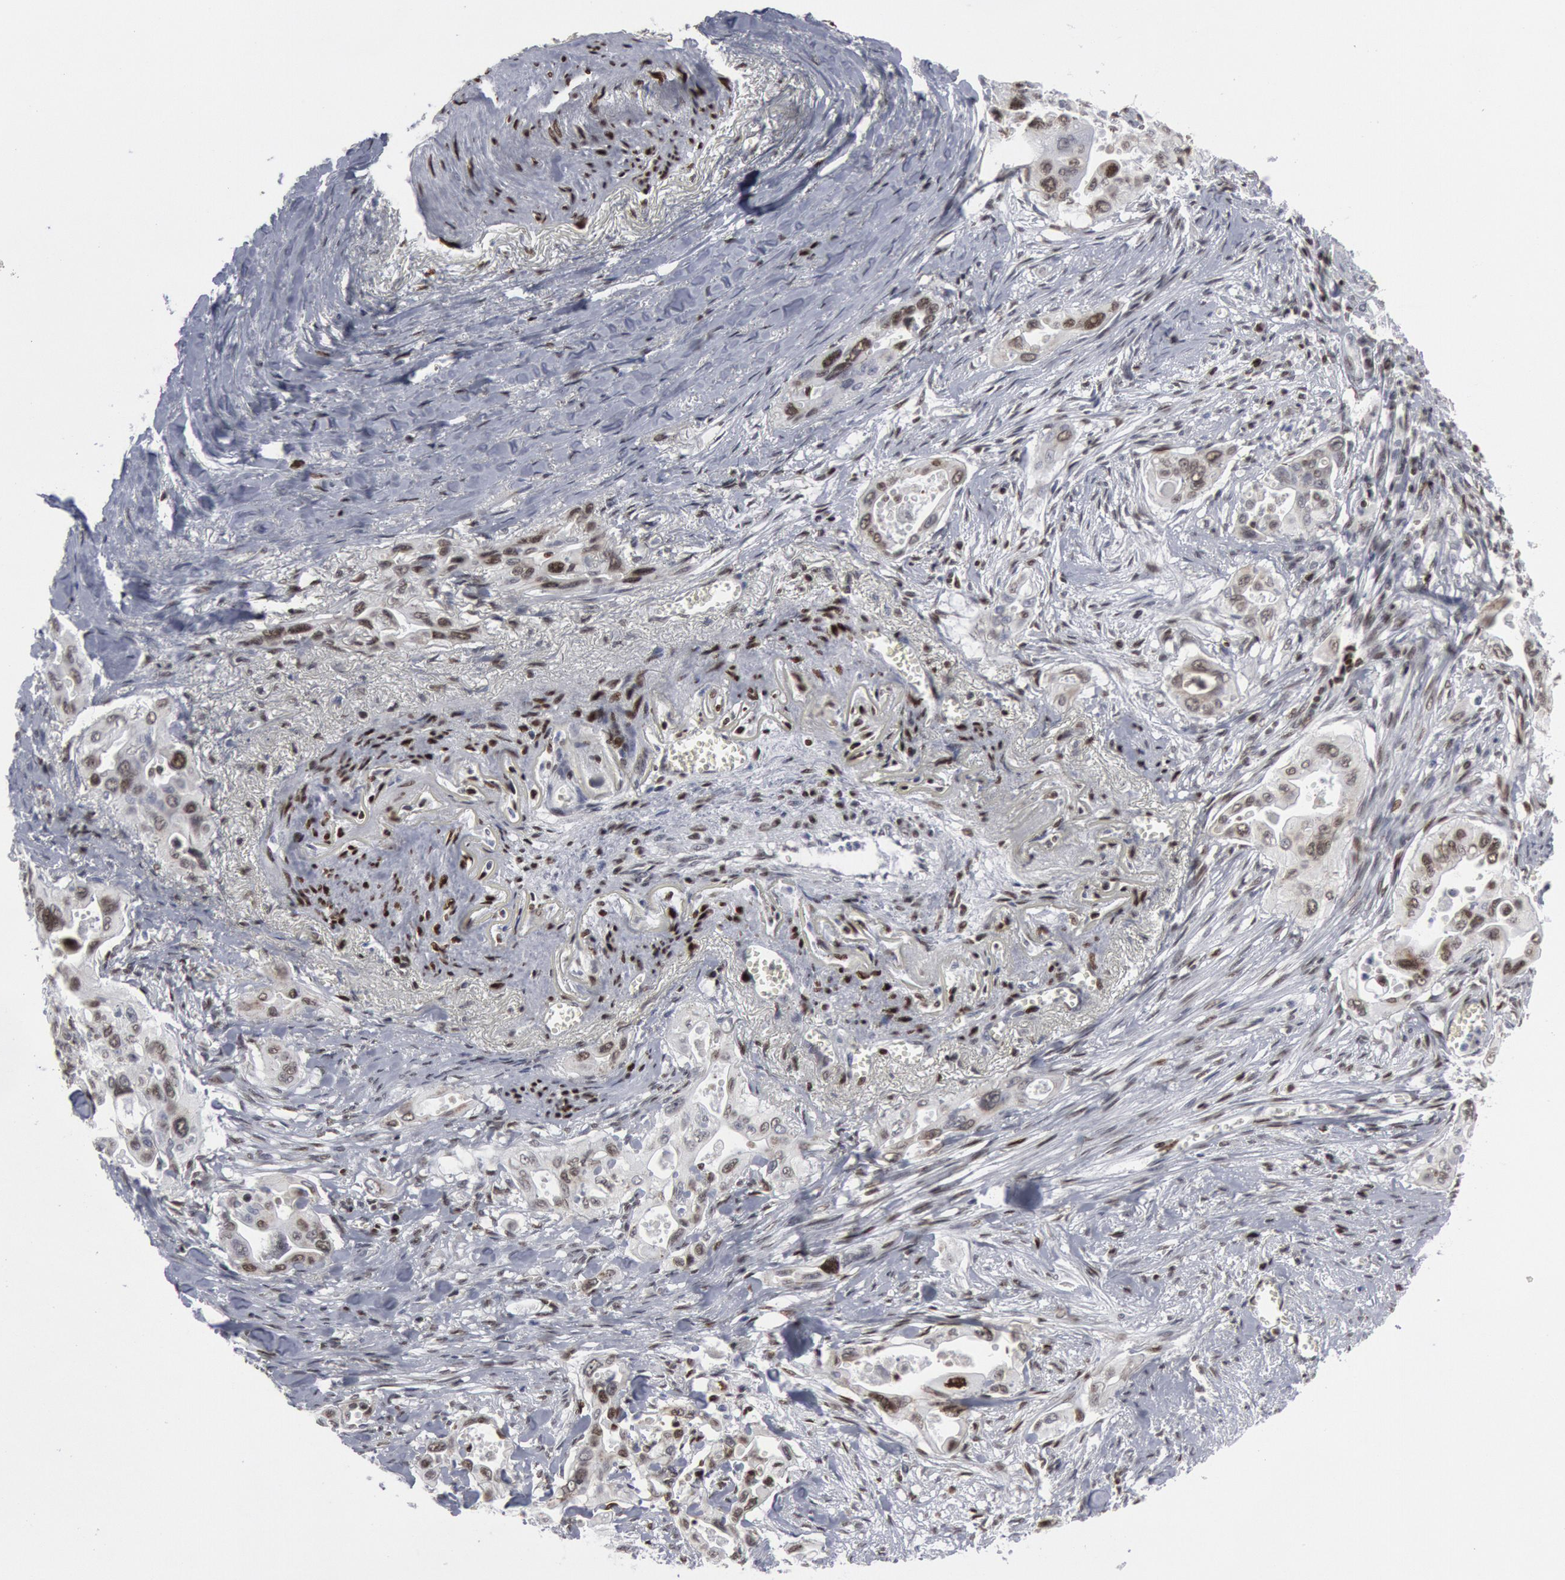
{"staining": {"intensity": "weak", "quantity": "<25%", "location": "nuclear"}, "tissue": "pancreatic cancer", "cell_type": "Tumor cells", "image_type": "cancer", "snomed": [{"axis": "morphology", "description": "Adenocarcinoma, NOS"}, {"axis": "topography", "description": "Pancreas"}], "caption": "A micrograph of adenocarcinoma (pancreatic) stained for a protein displays no brown staining in tumor cells. (DAB (3,3'-diaminobenzidine) immunohistochemistry (IHC) with hematoxylin counter stain).", "gene": "MECP2", "patient": {"sex": "male", "age": 77}}